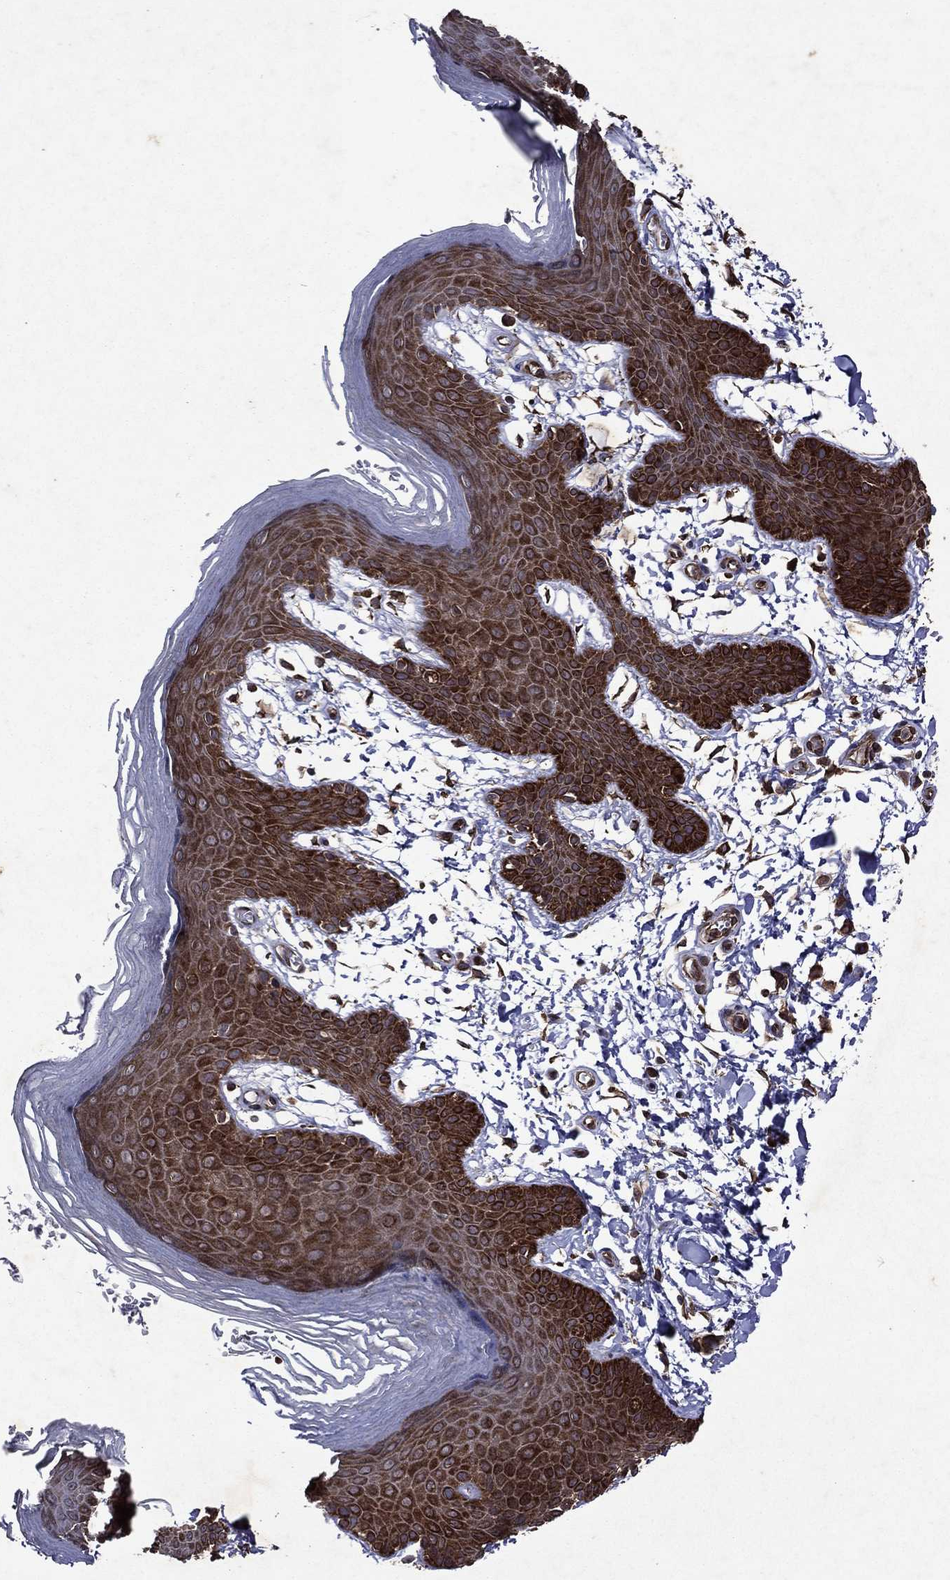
{"staining": {"intensity": "strong", "quantity": ">75%", "location": "cytoplasmic/membranous"}, "tissue": "skin", "cell_type": "Epidermal cells", "image_type": "normal", "snomed": [{"axis": "morphology", "description": "Normal tissue, NOS"}, {"axis": "topography", "description": "Anal"}], "caption": "IHC micrograph of normal human skin stained for a protein (brown), which shows high levels of strong cytoplasmic/membranous staining in approximately >75% of epidermal cells.", "gene": "EIF2B4", "patient": {"sex": "male", "age": 53}}